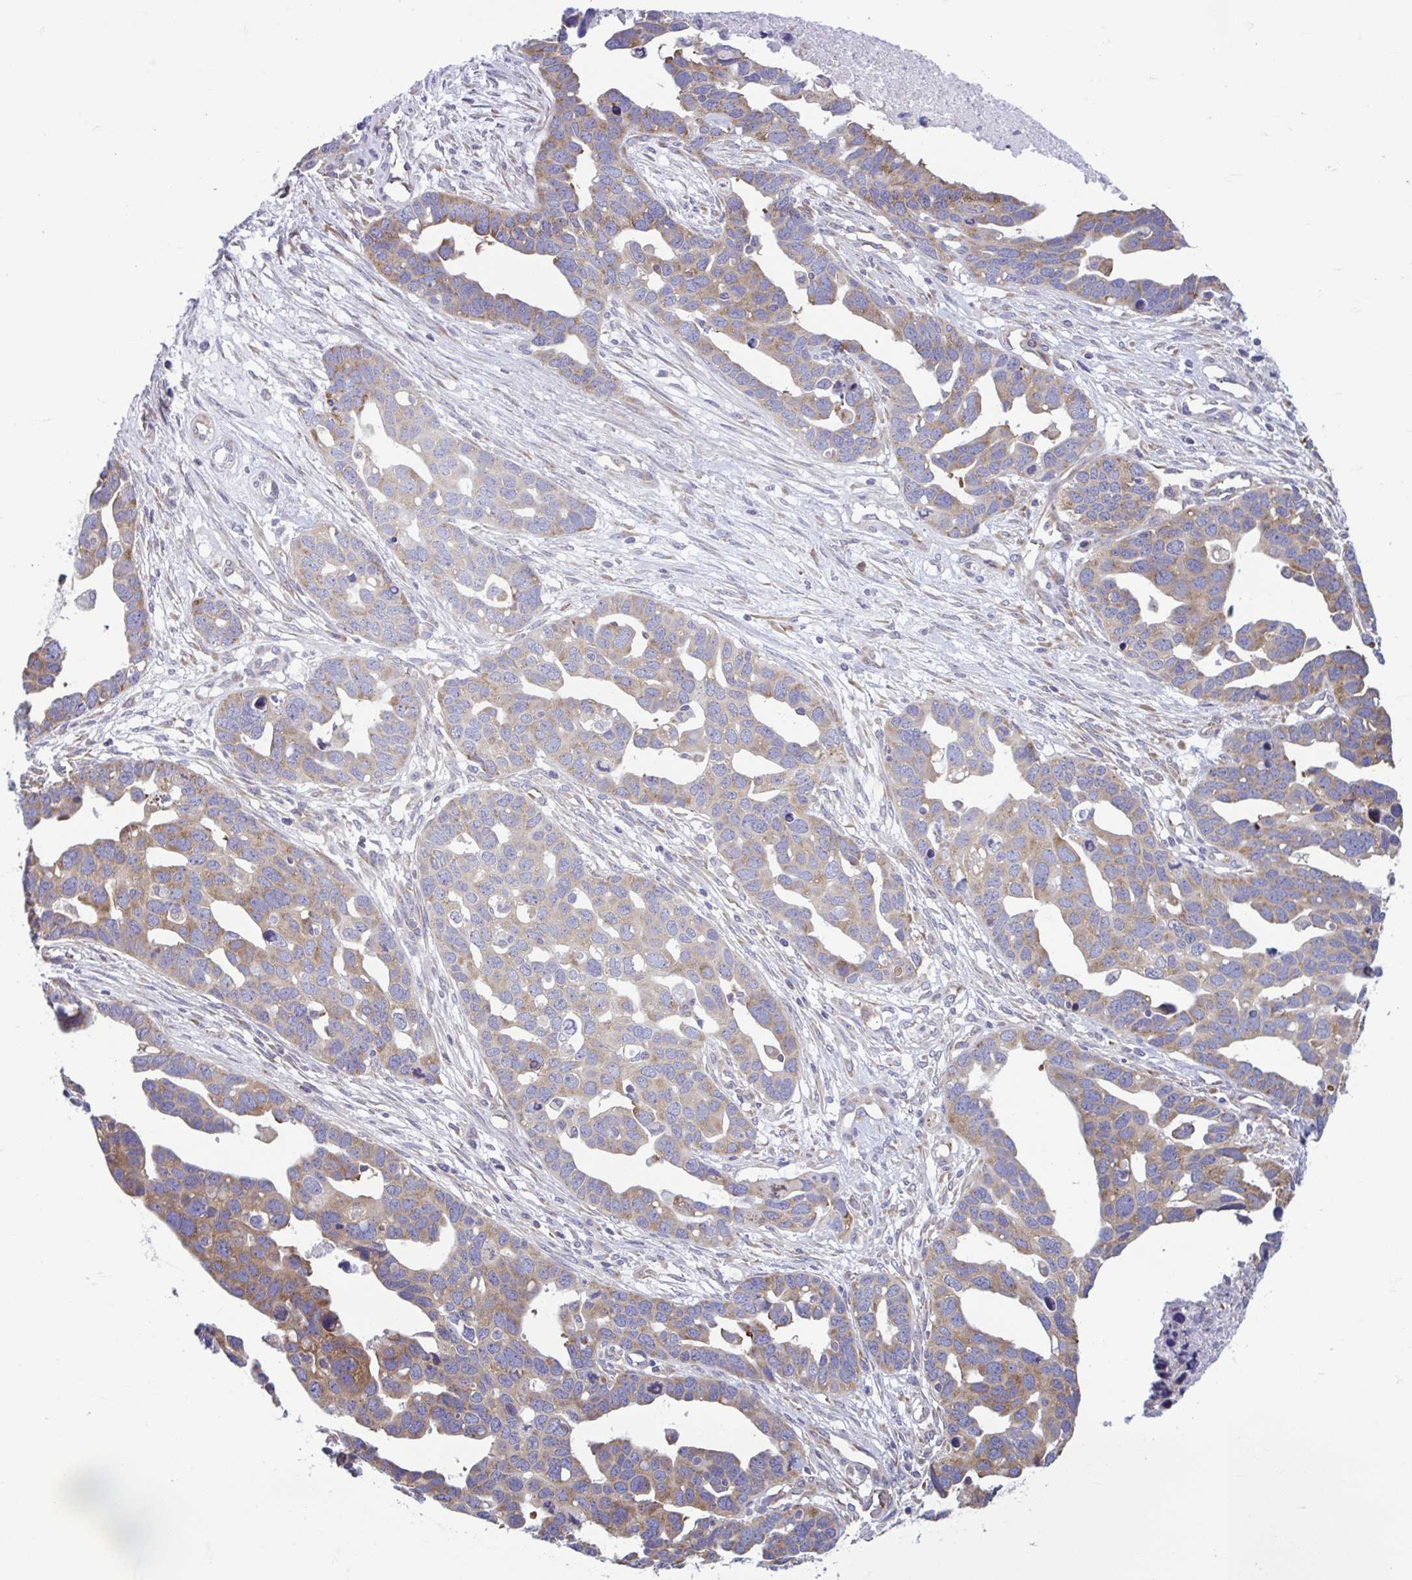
{"staining": {"intensity": "moderate", "quantity": "25%-75%", "location": "cytoplasmic/membranous"}, "tissue": "ovarian cancer", "cell_type": "Tumor cells", "image_type": "cancer", "snomed": [{"axis": "morphology", "description": "Cystadenocarcinoma, serous, NOS"}, {"axis": "topography", "description": "Ovary"}], "caption": "Tumor cells reveal medium levels of moderate cytoplasmic/membranous positivity in approximately 25%-75% of cells in serous cystadenocarcinoma (ovarian). The staining was performed using DAB, with brown indicating positive protein expression. Nuclei are stained blue with hematoxylin.", "gene": "RPS16", "patient": {"sex": "female", "age": 54}}